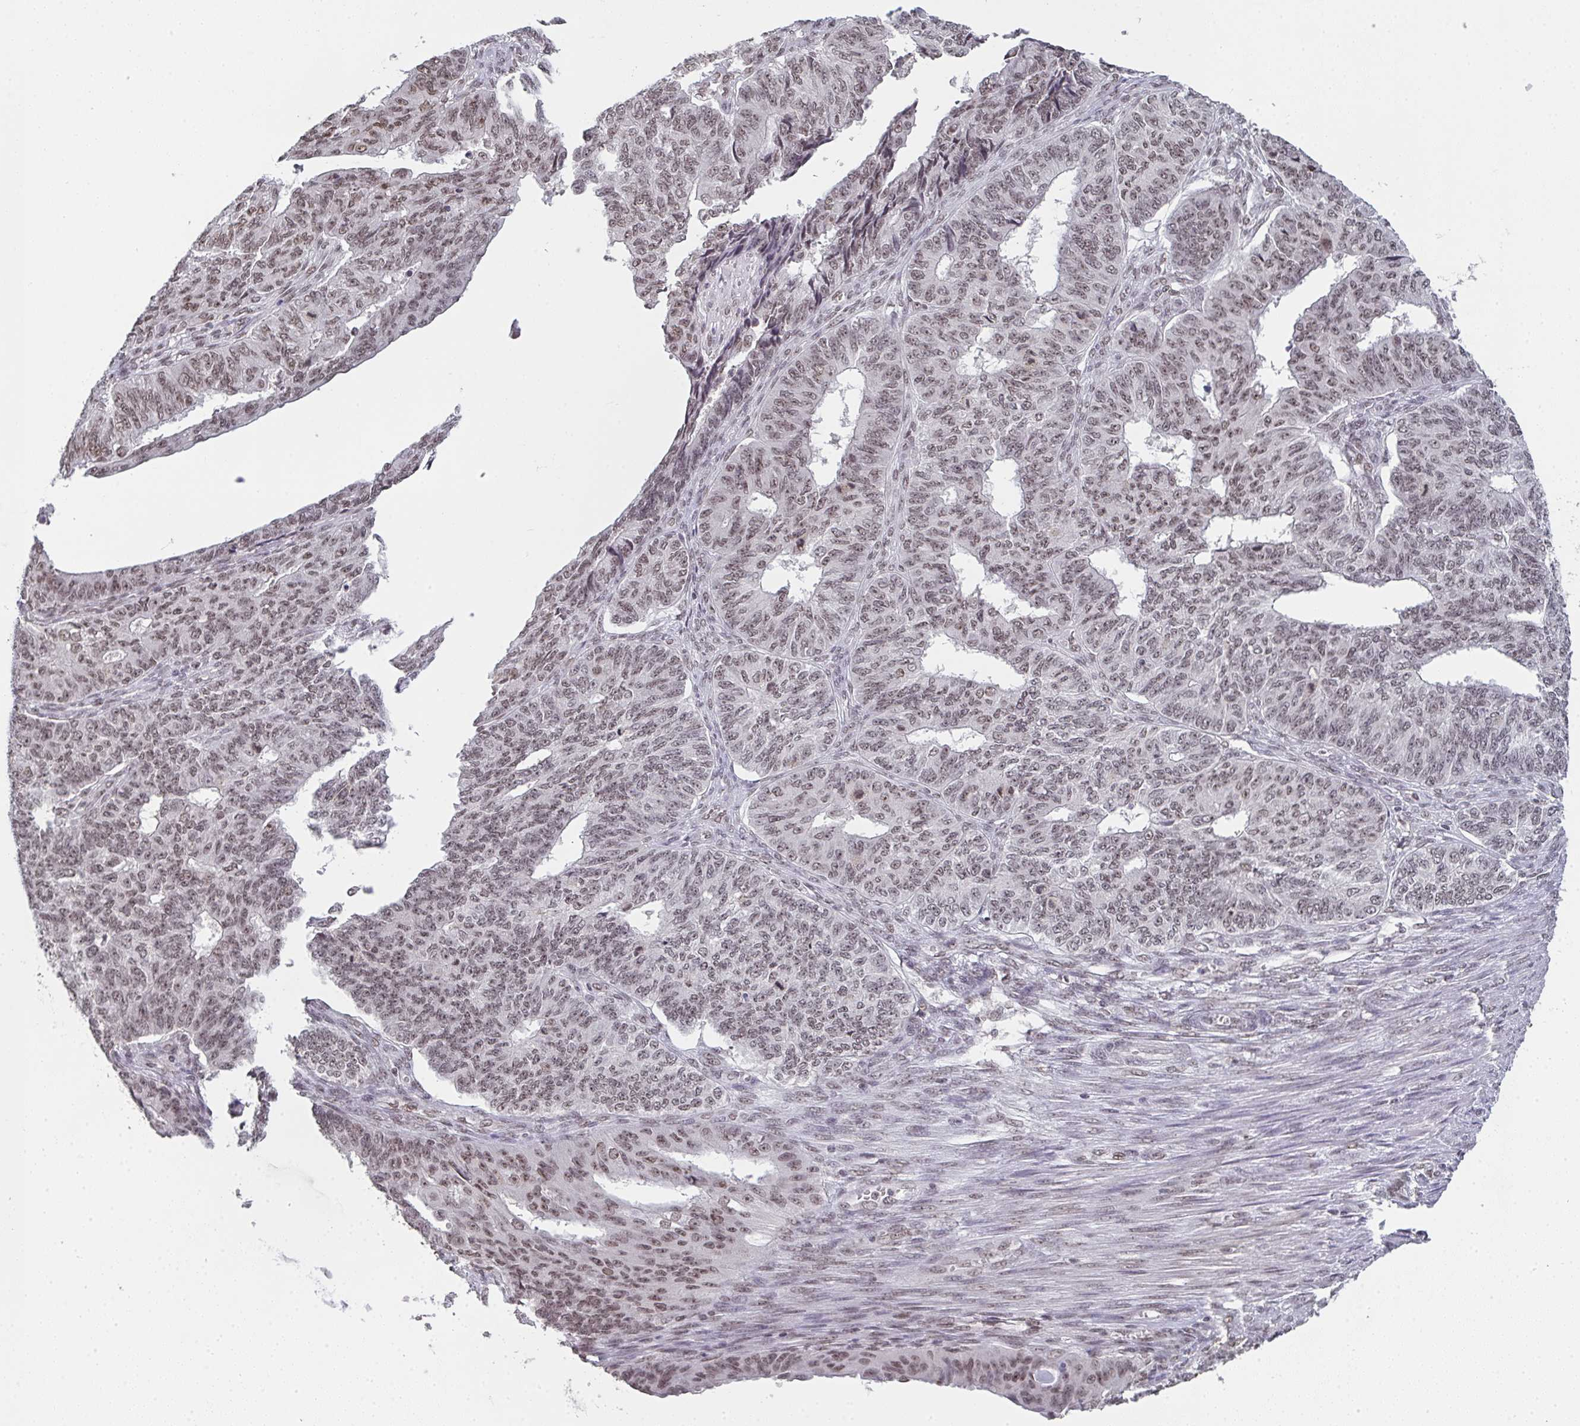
{"staining": {"intensity": "weak", "quantity": ">75%", "location": "nuclear"}, "tissue": "endometrial cancer", "cell_type": "Tumor cells", "image_type": "cancer", "snomed": [{"axis": "morphology", "description": "Adenocarcinoma, NOS"}, {"axis": "topography", "description": "Endometrium"}], "caption": "Endometrial cancer stained with a protein marker demonstrates weak staining in tumor cells.", "gene": "DKC1", "patient": {"sex": "female", "age": 32}}